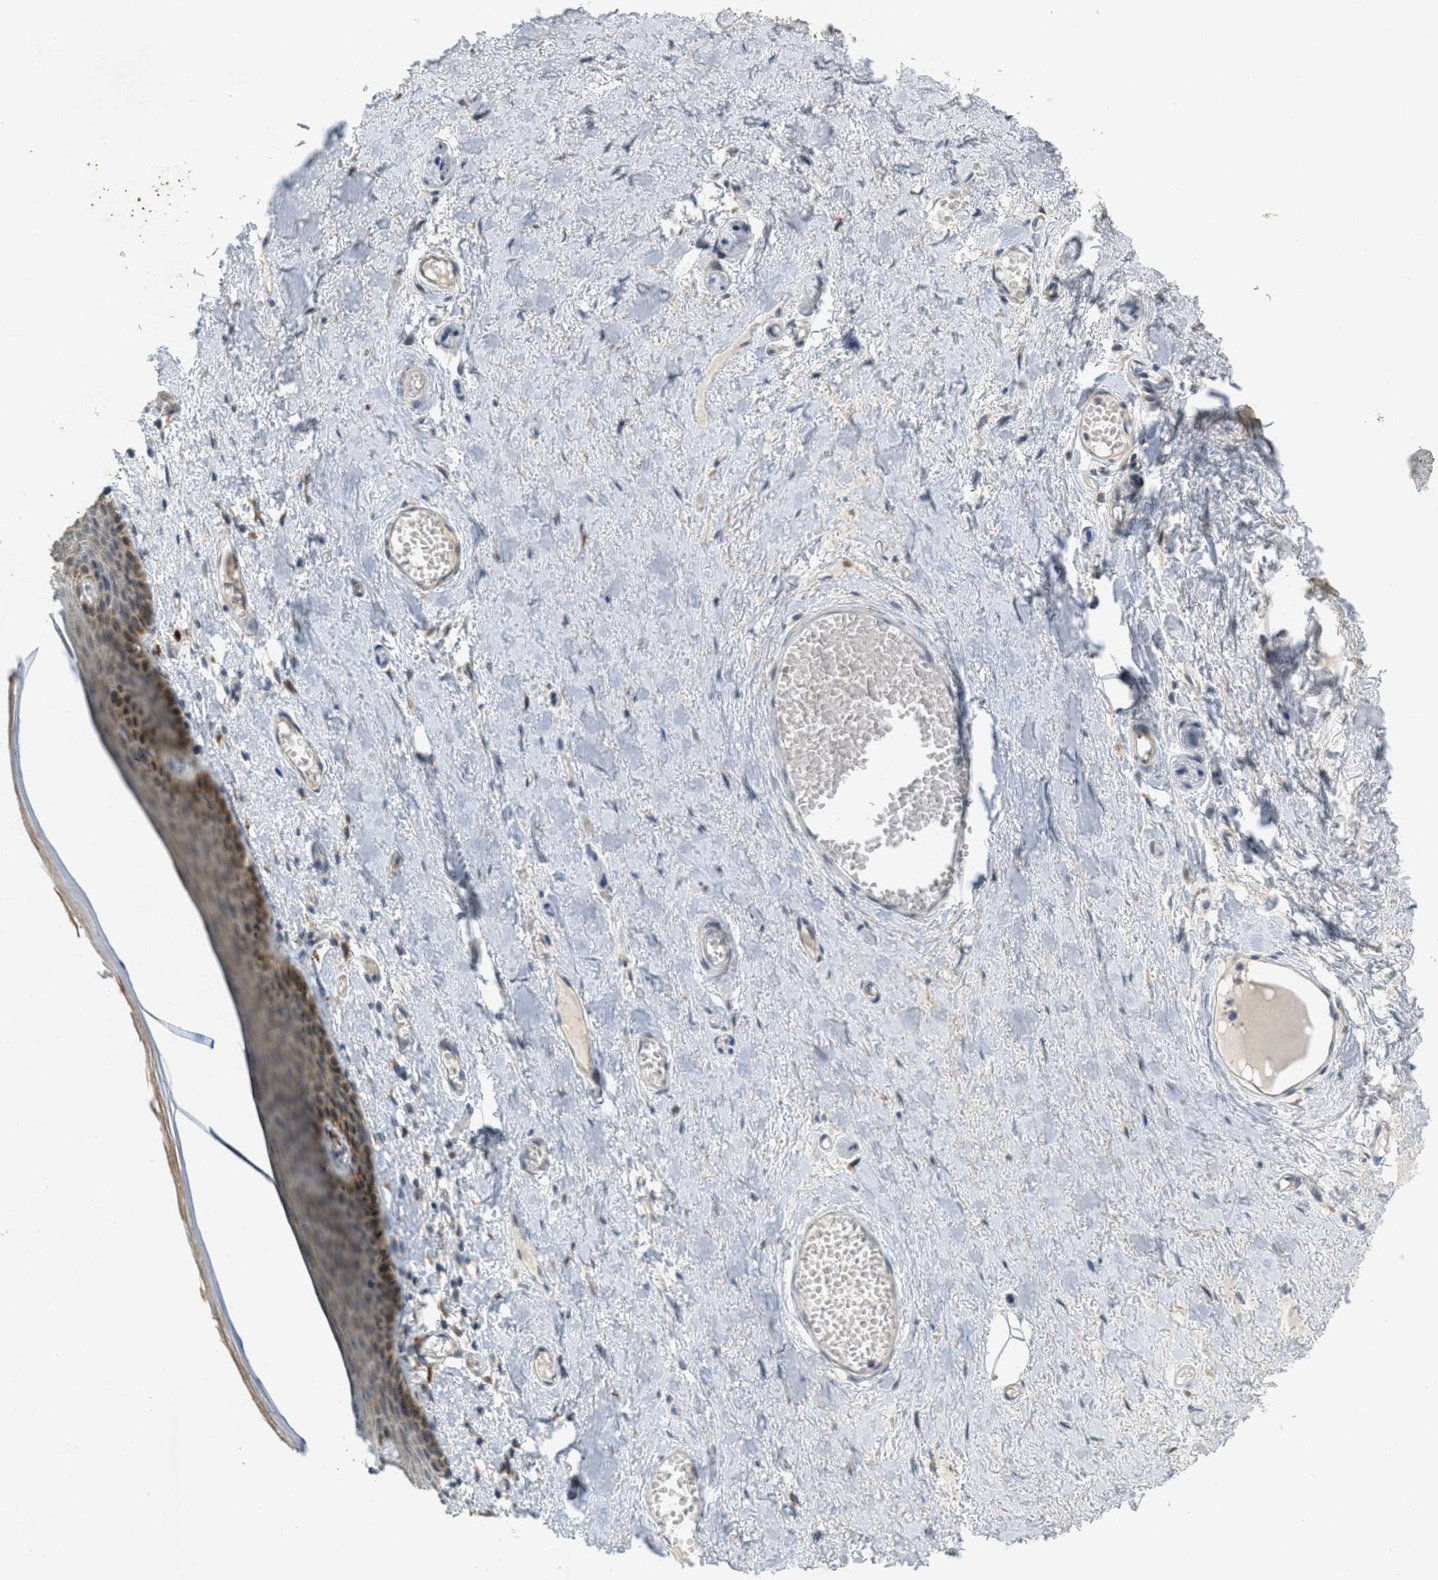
{"staining": {"intensity": "weak", "quantity": ">75%", "location": "cytoplasmic/membranous"}, "tissue": "skin", "cell_type": "Epidermal cells", "image_type": "normal", "snomed": [{"axis": "morphology", "description": "Normal tissue, NOS"}, {"axis": "topography", "description": "Adipose tissue"}, {"axis": "topography", "description": "Vascular tissue"}, {"axis": "topography", "description": "Anal"}, {"axis": "topography", "description": "Peripheral nerve tissue"}], "caption": "IHC (DAB (3,3'-diaminobenzidine)) staining of unremarkable skin exhibits weak cytoplasmic/membranous protein positivity in about >75% of epidermal cells. (Brightfield microscopy of DAB IHC at high magnification).", "gene": "SIGMAR1", "patient": {"sex": "female", "age": 54}}